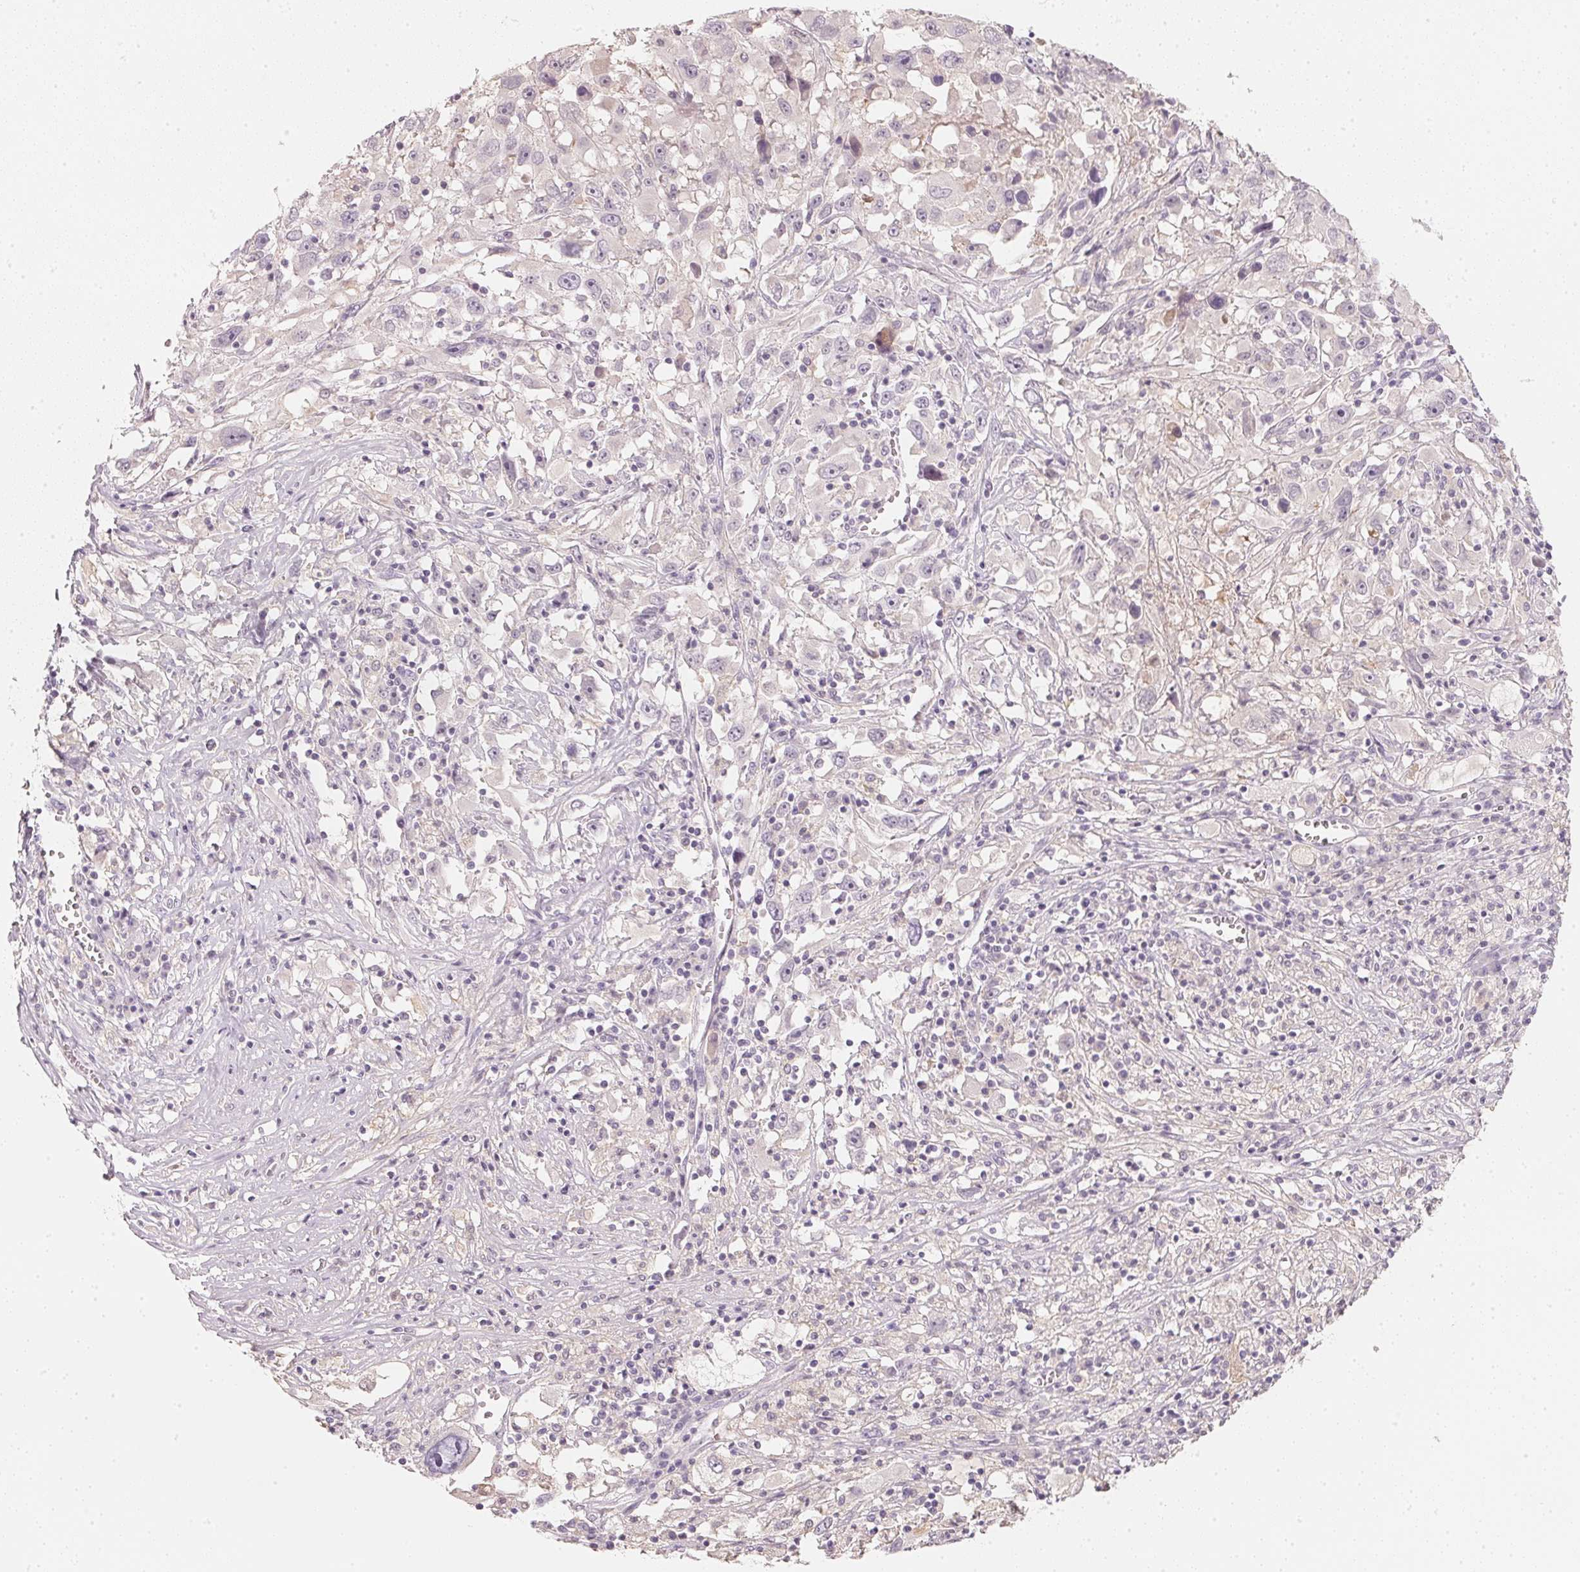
{"staining": {"intensity": "negative", "quantity": "none", "location": "none"}, "tissue": "melanoma", "cell_type": "Tumor cells", "image_type": "cancer", "snomed": [{"axis": "morphology", "description": "Malignant melanoma, Metastatic site"}, {"axis": "topography", "description": "Soft tissue"}], "caption": "The photomicrograph reveals no significant staining in tumor cells of melanoma.", "gene": "CFAP276", "patient": {"sex": "male", "age": 50}}